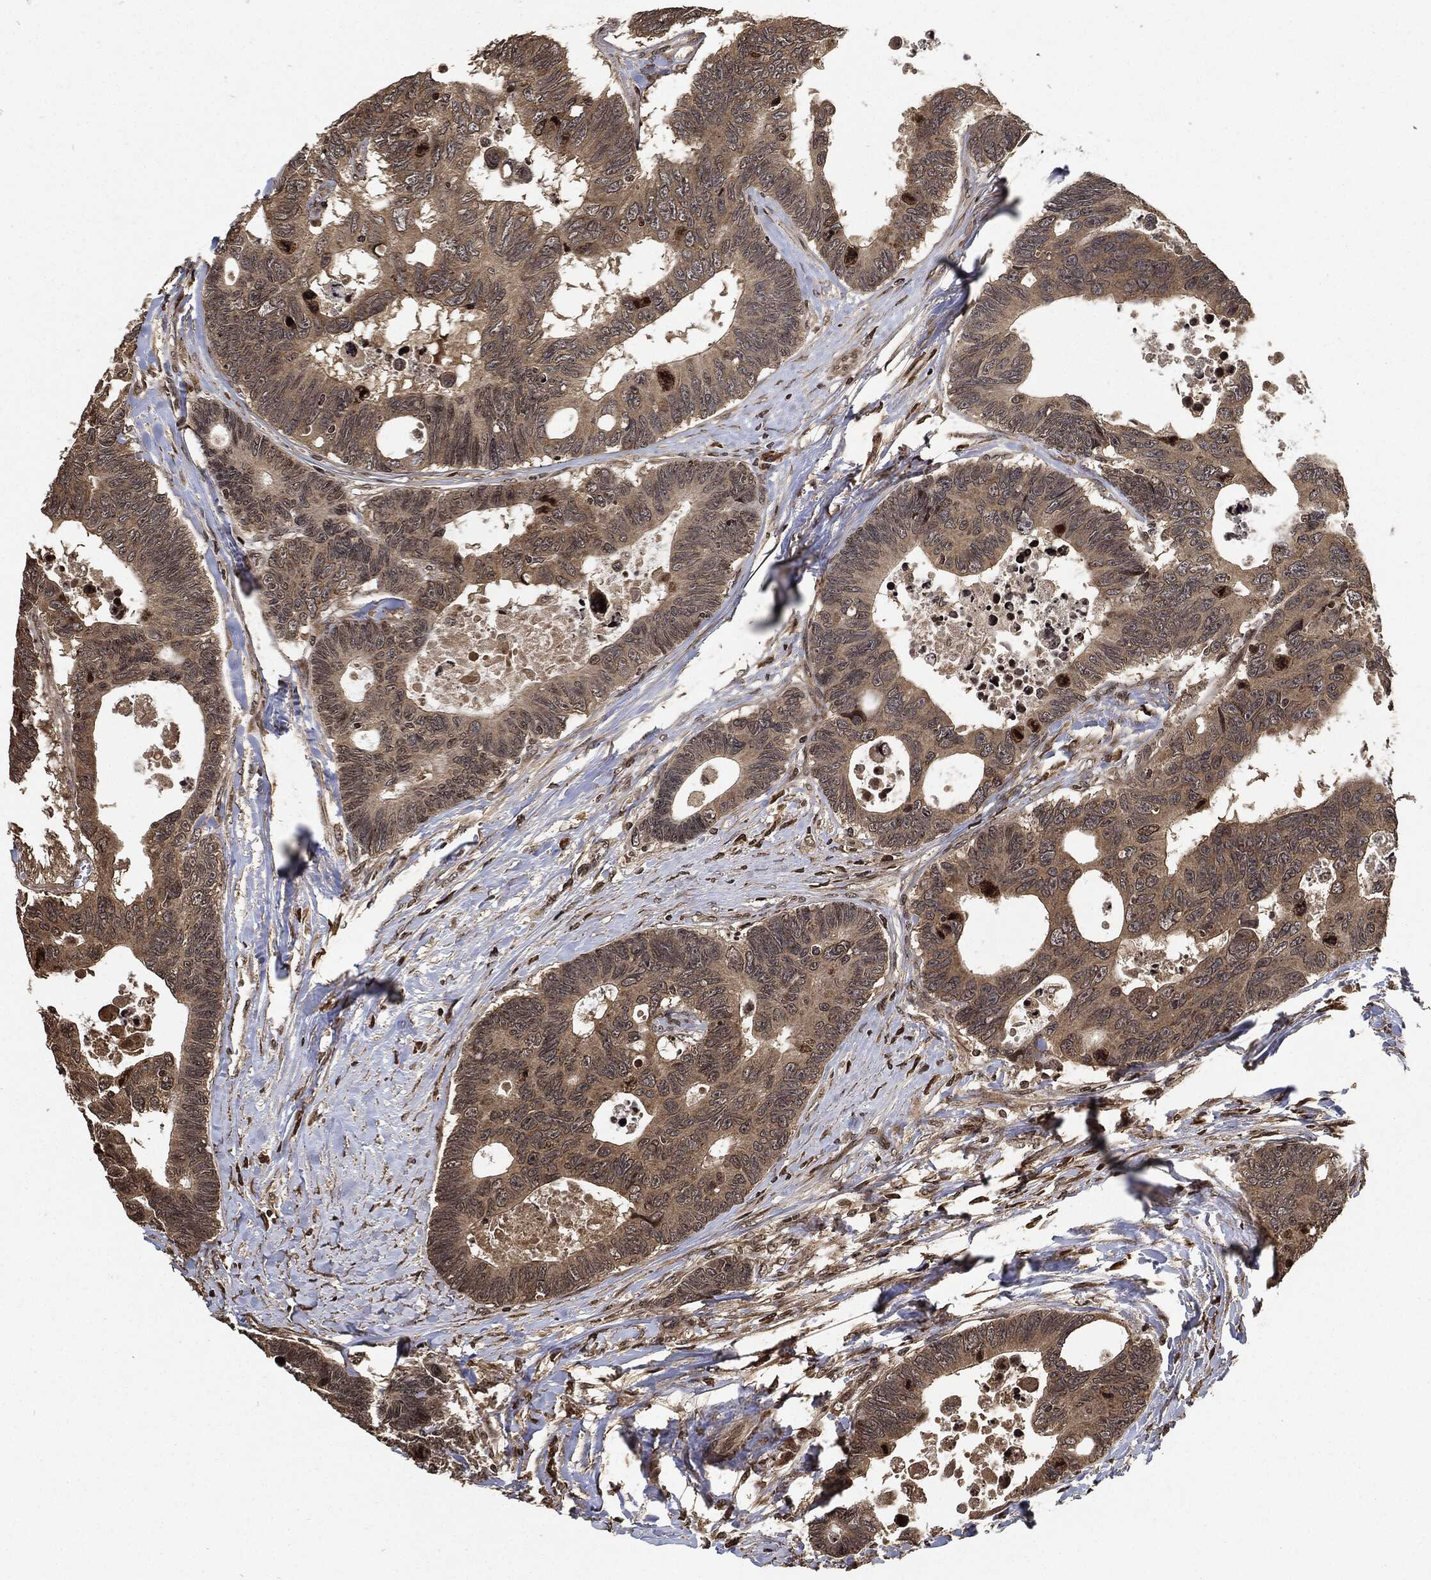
{"staining": {"intensity": "weak", "quantity": "<25%", "location": "cytoplasmic/membranous"}, "tissue": "colorectal cancer", "cell_type": "Tumor cells", "image_type": "cancer", "snomed": [{"axis": "morphology", "description": "Adenocarcinoma, NOS"}, {"axis": "topography", "description": "Colon"}], "caption": "A high-resolution micrograph shows IHC staining of colorectal adenocarcinoma, which displays no significant staining in tumor cells. (DAB immunohistochemistry (IHC) visualized using brightfield microscopy, high magnification).", "gene": "PDK1", "patient": {"sex": "female", "age": 77}}